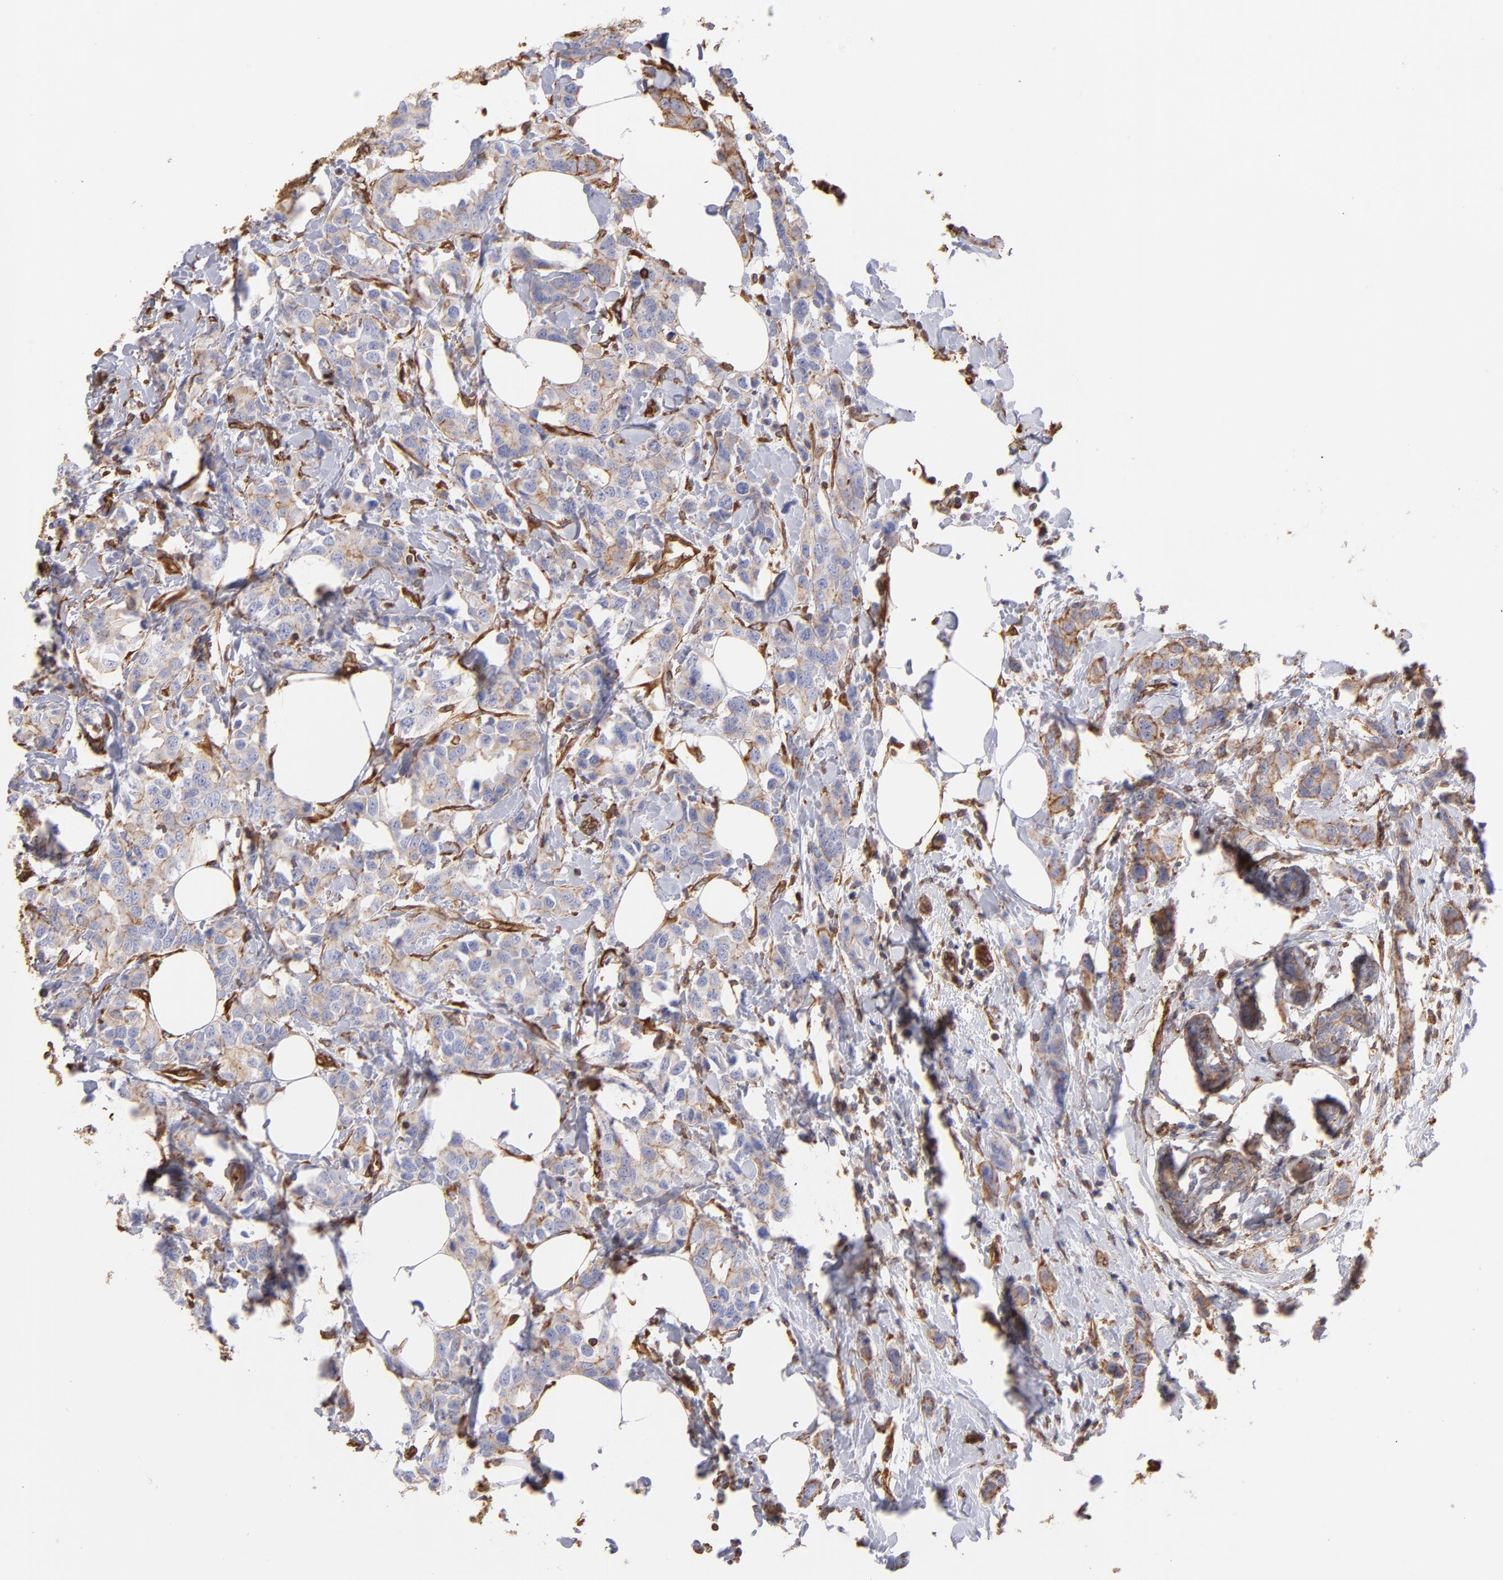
{"staining": {"intensity": "weak", "quantity": ">75%", "location": "cytoplasmic/membranous"}, "tissue": "breast cancer", "cell_type": "Tumor cells", "image_type": "cancer", "snomed": [{"axis": "morphology", "description": "Normal tissue, NOS"}, {"axis": "morphology", "description": "Duct carcinoma"}, {"axis": "topography", "description": "Breast"}], "caption": "Intraductal carcinoma (breast) stained with a protein marker displays weak staining in tumor cells.", "gene": "PLEC", "patient": {"sex": "female", "age": 50}}